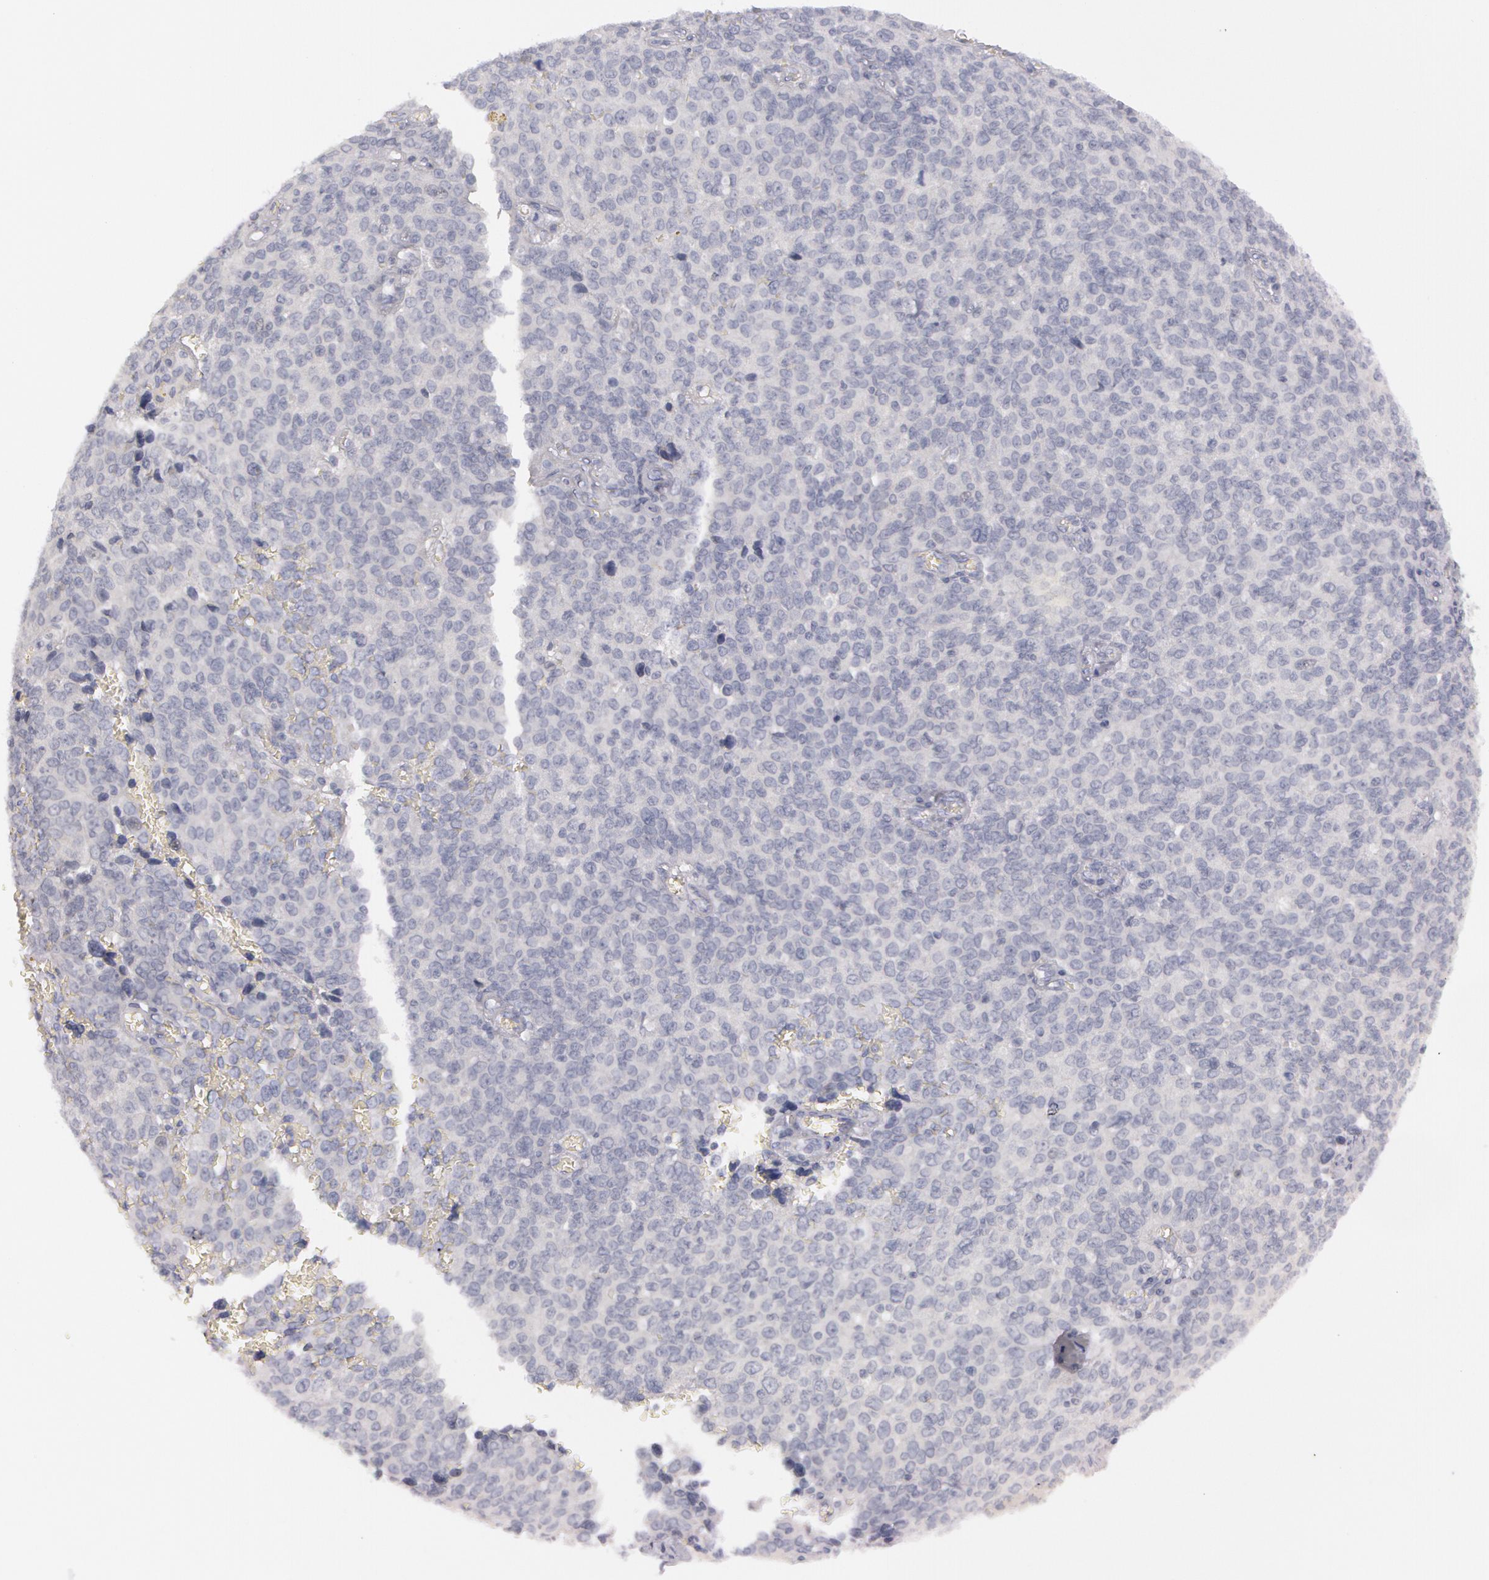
{"staining": {"intensity": "negative", "quantity": "none", "location": "none"}, "tissue": "ovarian cancer", "cell_type": "Tumor cells", "image_type": "cancer", "snomed": [{"axis": "morphology", "description": "Carcinoma, endometroid"}, {"axis": "topography", "description": "Ovary"}], "caption": "Tumor cells show no significant protein staining in endometroid carcinoma (ovarian).", "gene": "IL1RN", "patient": {"sex": "female", "age": 75}}